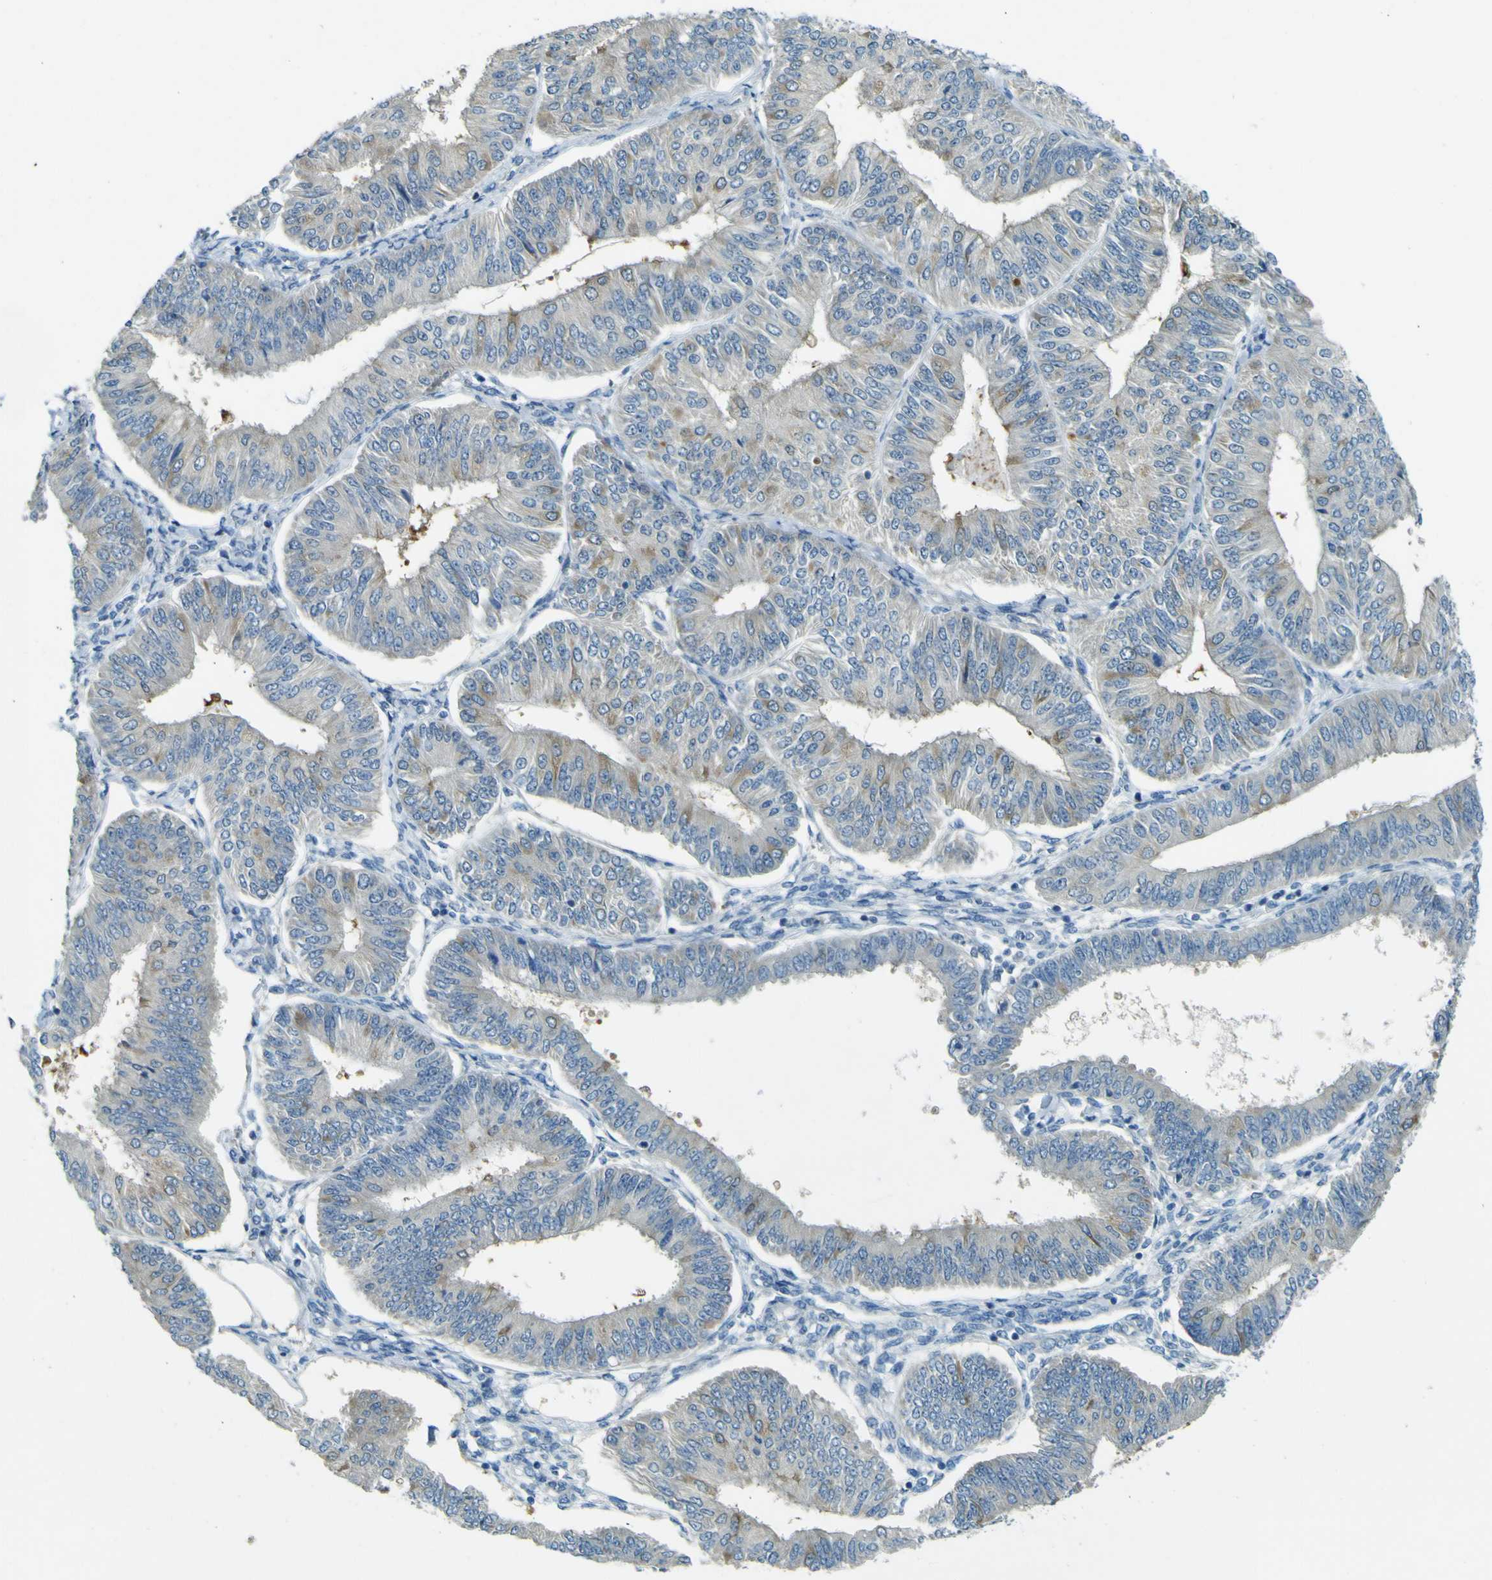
{"staining": {"intensity": "moderate", "quantity": "<25%", "location": "cytoplasmic/membranous"}, "tissue": "endometrial cancer", "cell_type": "Tumor cells", "image_type": "cancer", "snomed": [{"axis": "morphology", "description": "Adenocarcinoma, NOS"}, {"axis": "topography", "description": "Endometrium"}], "caption": "Immunohistochemistry of human endometrial cancer exhibits low levels of moderate cytoplasmic/membranous expression in about <25% of tumor cells. Immunohistochemistry (ihc) stains the protein in brown and the nuclei are stained blue.", "gene": "SORCS1", "patient": {"sex": "female", "age": 58}}